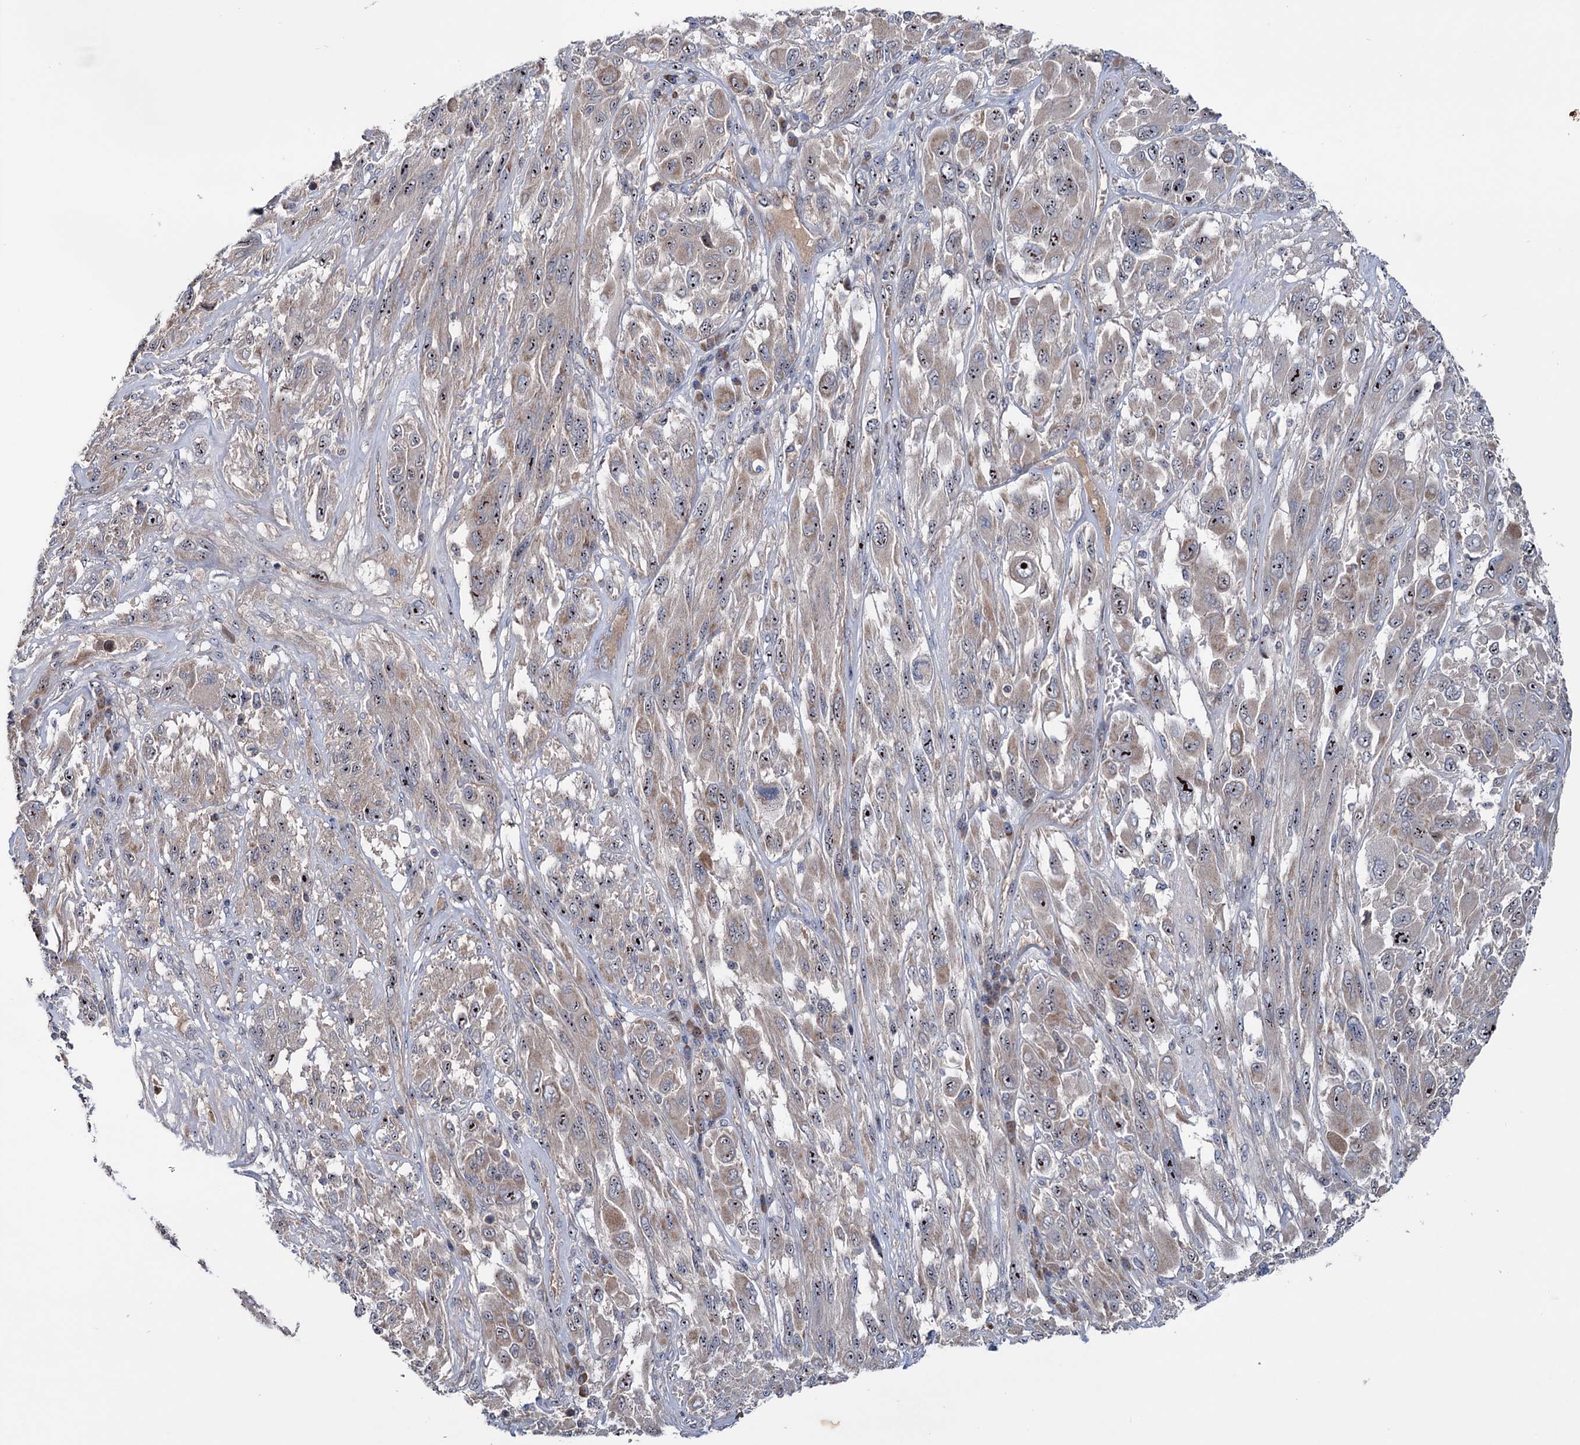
{"staining": {"intensity": "moderate", "quantity": ">75%", "location": "cytoplasmic/membranous,nuclear"}, "tissue": "melanoma", "cell_type": "Tumor cells", "image_type": "cancer", "snomed": [{"axis": "morphology", "description": "Malignant melanoma, NOS"}, {"axis": "topography", "description": "Skin"}], "caption": "Immunohistochemistry (IHC) micrograph of human malignant melanoma stained for a protein (brown), which reveals medium levels of moderate cytoplasmic/membranous and nuclear staining in about >75% of tumor cells.", "gene": "HTR3B", "patient": {"sex": "female", "age": 91}}